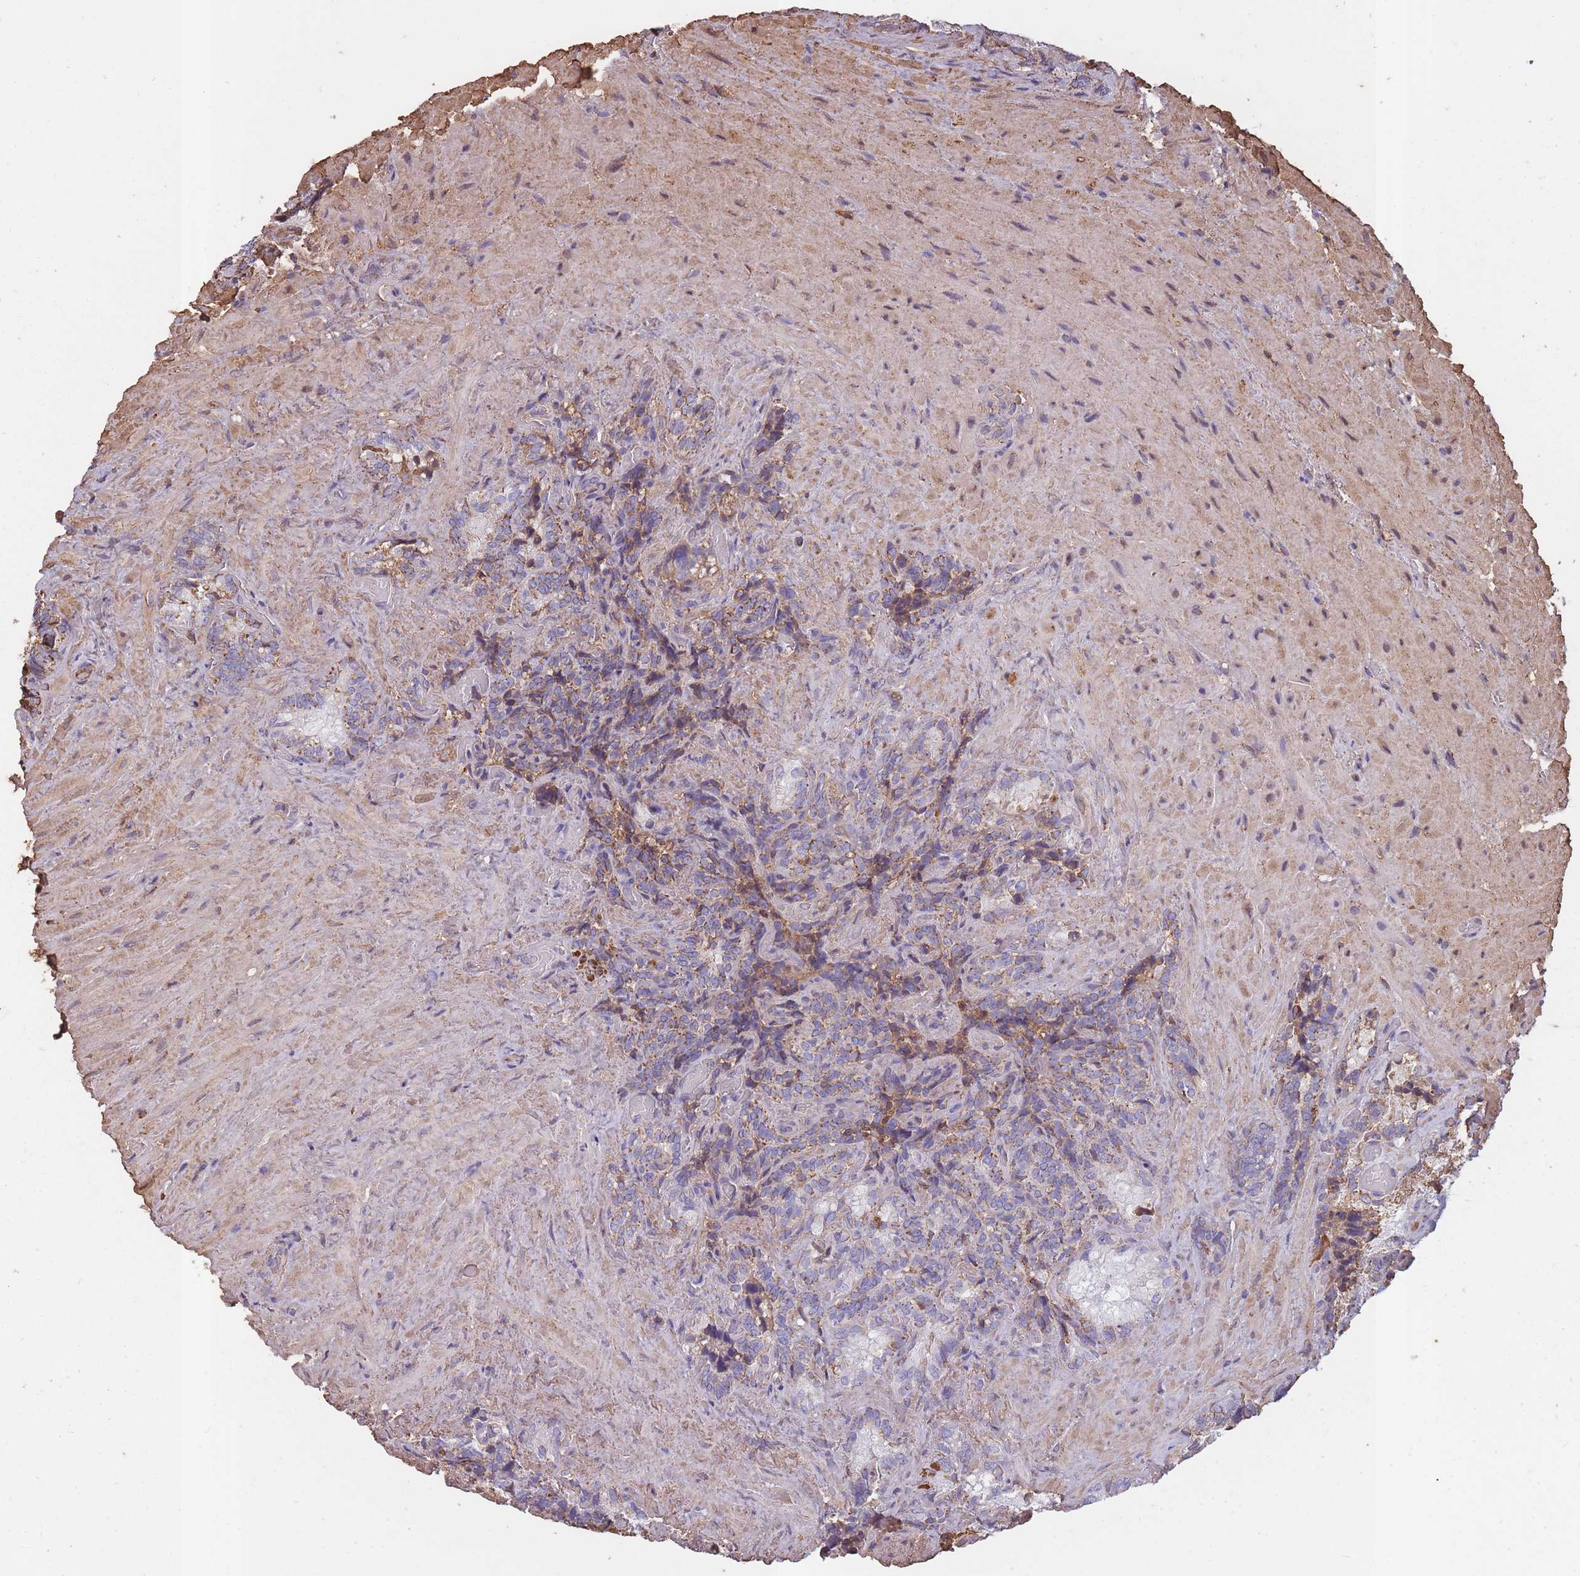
{"staining": {"intensity": "moderate", "quantity": "25%-75%", "location": "cytoplasmic/membranous"}, "tissue": "seminal vesicle", "cell_type": "Glandular cells", "image_type": "normal", "snomed": [{"axis": "morphology", "description": "Normal tissue, NOS"}, {"axis": "topography", "description": "Seminal veicle"}], "caption": "Unremarkable seminal vesicle reveals moderate cytoplasmic/membranous staining in approximately 25%-75% of glandular cells, visualized by immunohistochemistry.", "gene": "KAT2A", "patient": {"sex": "male", "age": 62}}